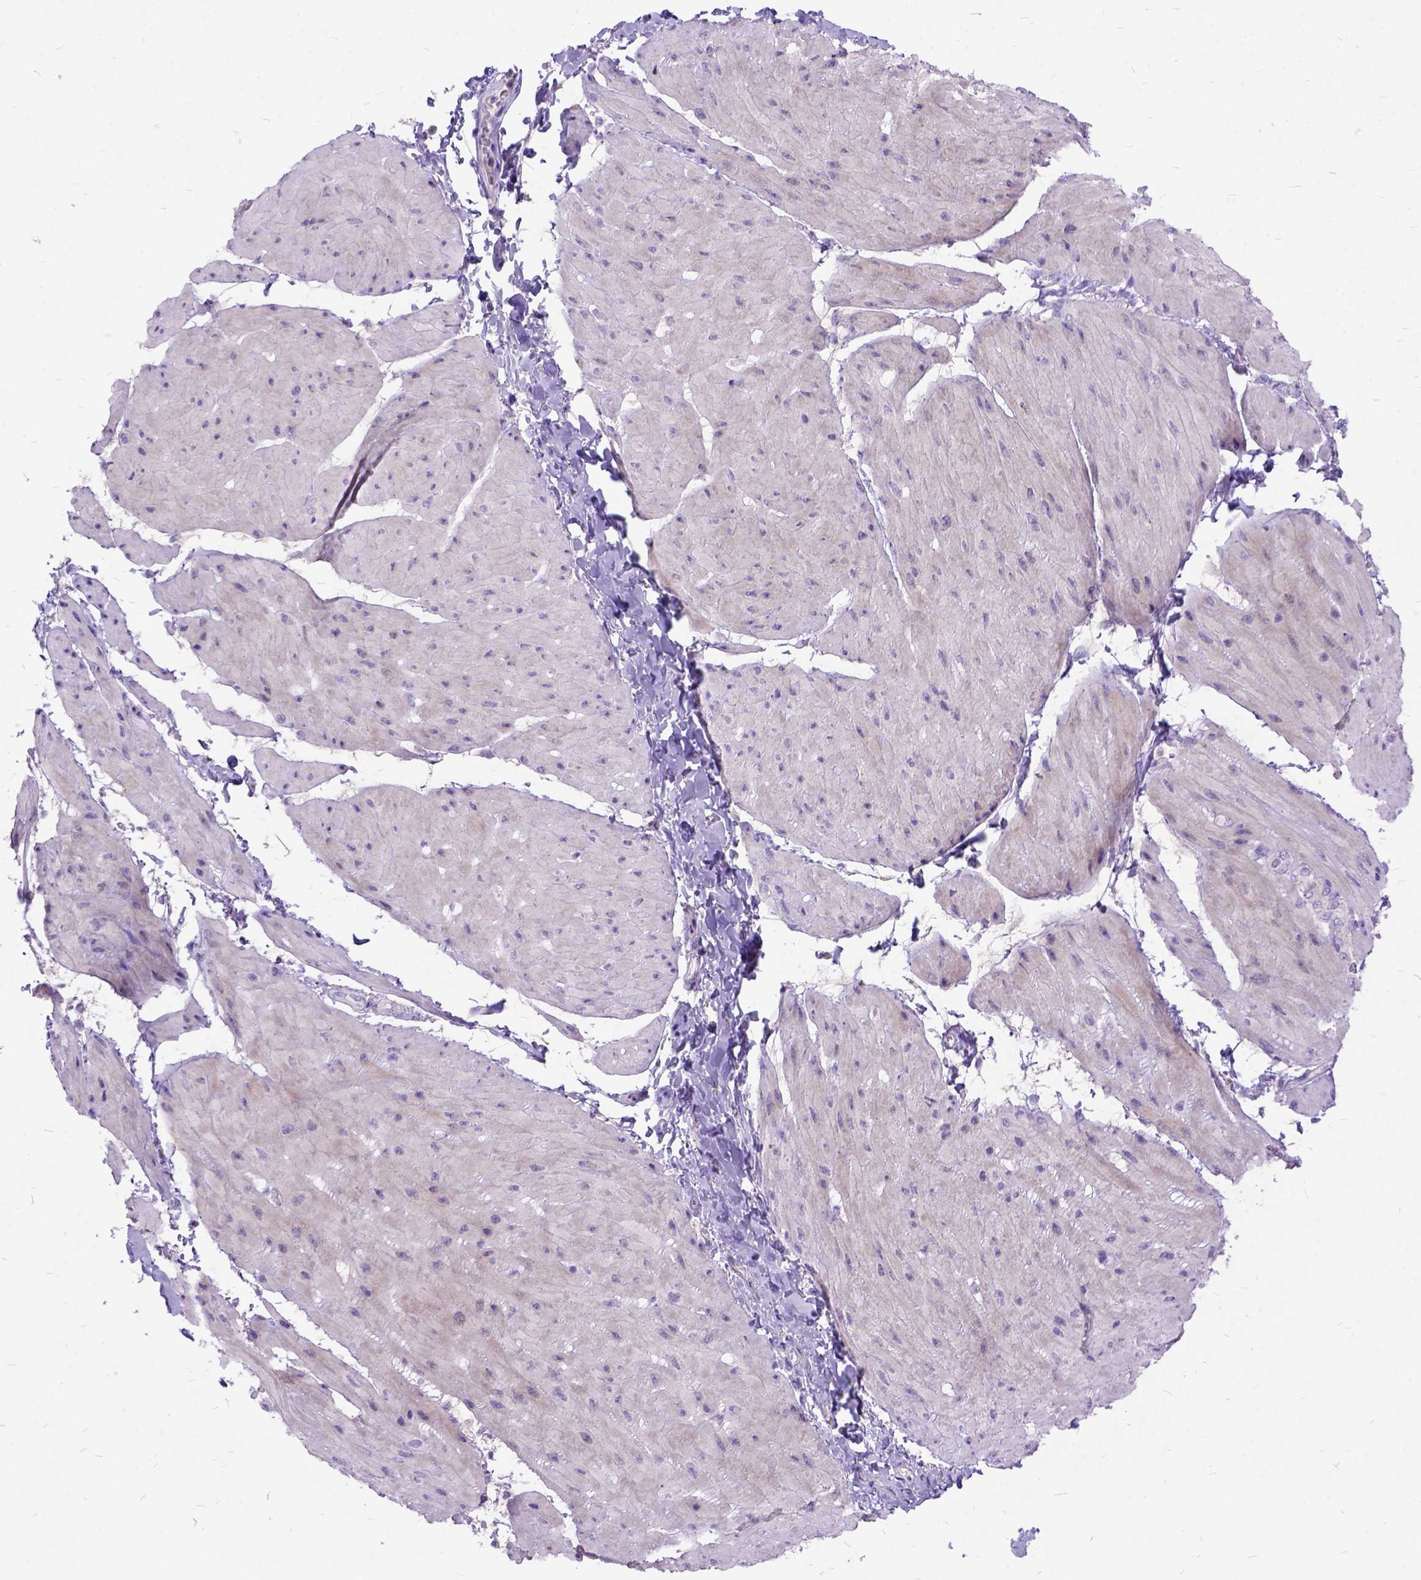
{"staining": {"intensity": "negative", "quantity": "none", "location": "none"}, "tissue": "adipose tissue", "cell_type": "Adipocytes", "image_type": "normal", "snomed": [{"axis": "morphology", "description": "Normal tissue, NOS"}, {"axis": "topography", "description": "Urinary bladder"}, {"axis": "topography", "description": "Peripheral nerve tissue"}], "caption": "Immunohistochemical staining of normal human adipose tissue shows no significant positivity in adipocytes.", "gene": "CTAG2", "patient": {"sex": "female", "age": 60}}